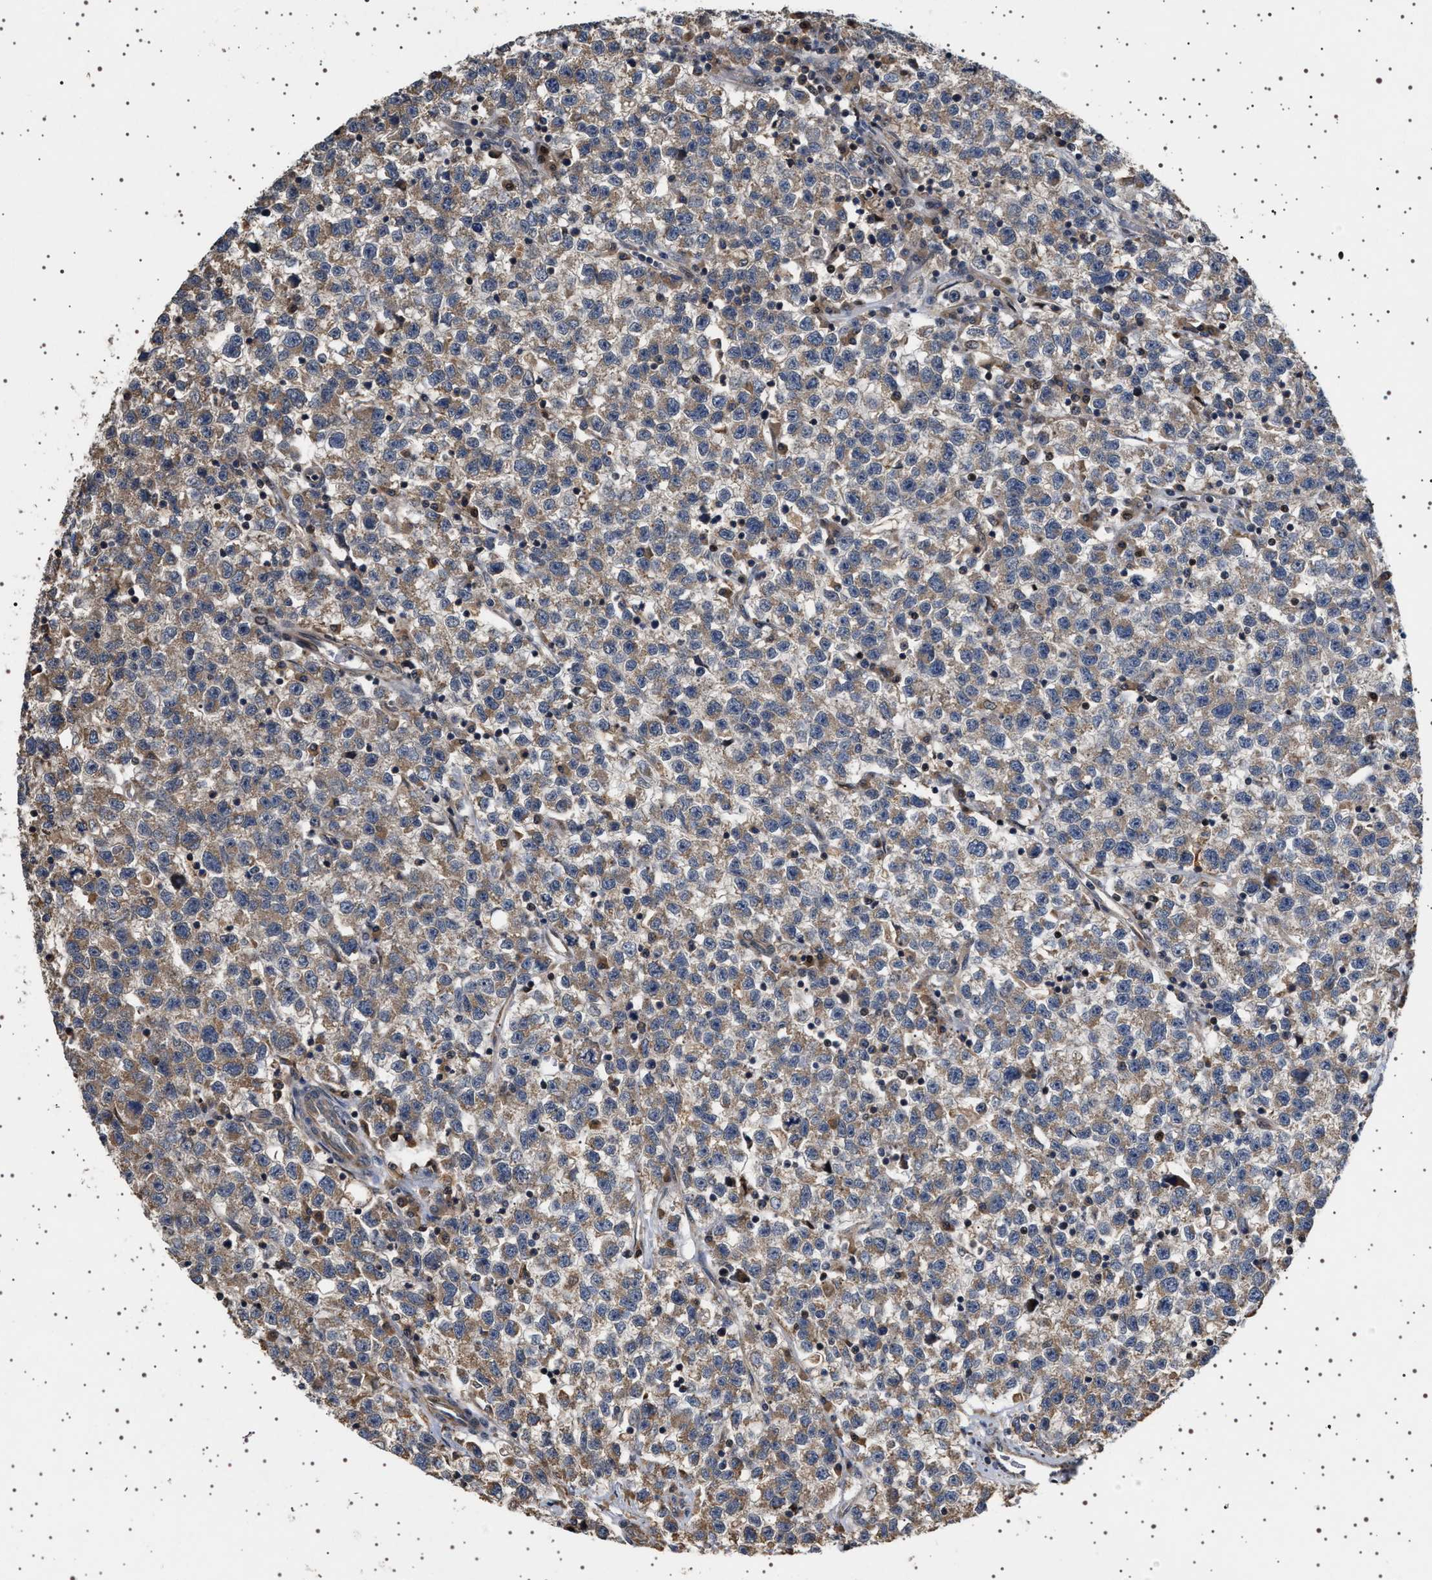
{"staining": {"intensity": "weak", "quantity": ">75%", "location": "cytoplasmic/membranous"}, "tissue": "testis cancer", "cell_type": "Tumor cells", "image_type": "cancer", "snomed": [{"axis": "morphology", "description": "Seminoma, NOS"}, {"axis": "topography", "description": "Testis"}], "caption": "High-power microscopy captured an immunohistochemistry (IHC) histopathology image of testis cancer, revealing weak cytoplasmic/membranous positivity in about >75% of tumor cells. (Brightfield microscopy of DAB IHC at high magnification).", "gene": "TRUB2", "patient": {"sex": "male", "age": 22}}